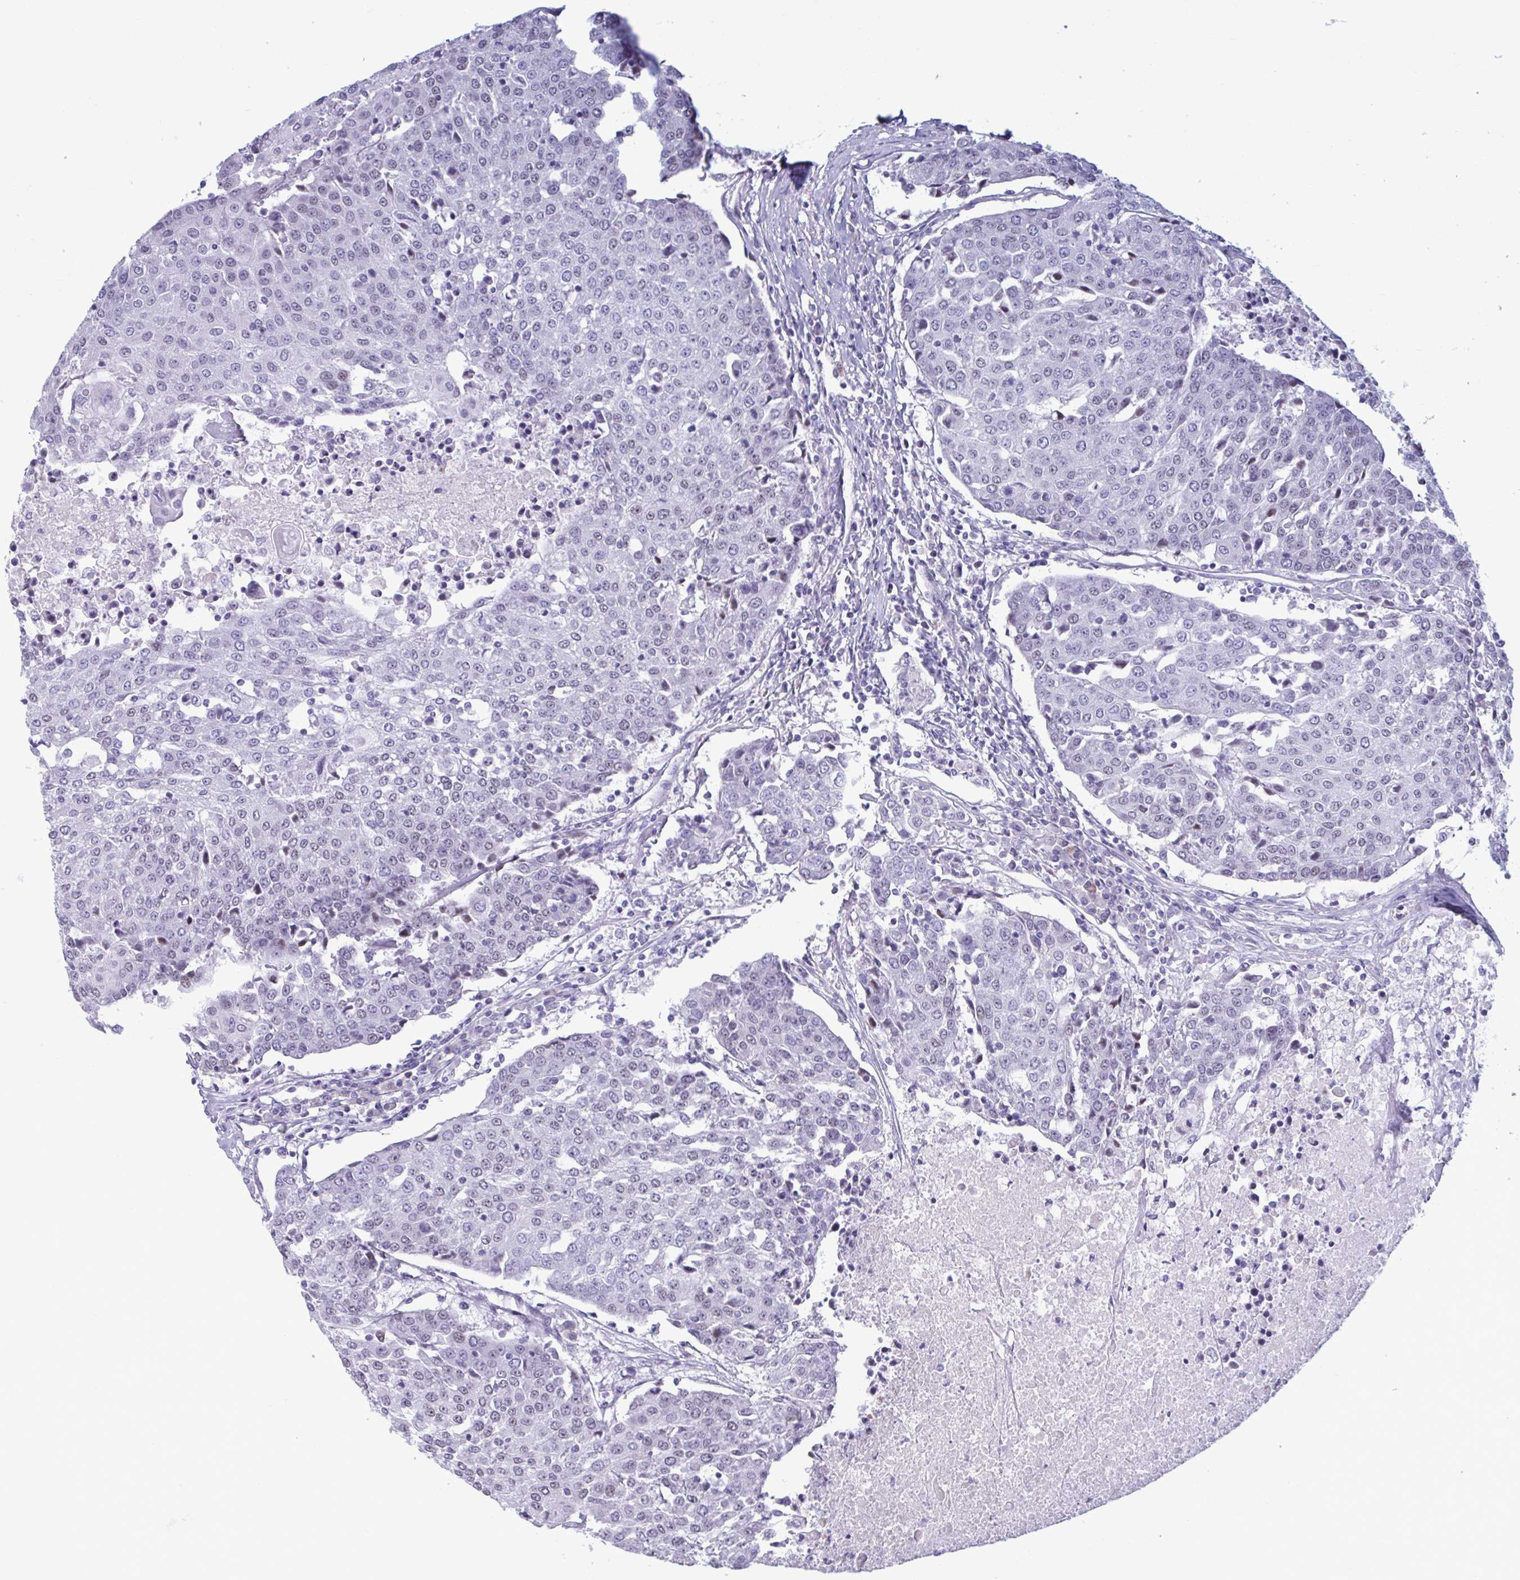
{"staining": {"intensity": "weak", "quantity": "<25%", "location": "nuclear"}, "tissue": "urothelial cancer", "cell_type": "Tumor cells", "image_type": "cancer", "snomed": [{"axis": "morphology", "description": "Urothelial carcinoma, High grade"}, {"axis": "topography", "description": "Urinary bladder"}], "caption": "Immunohistochemistry (IHC) of high-grade urothelial carcinoma shows no expression in tumor cells.", "gene": "MSMB", "patient": {"sex": "female", "age": 85}}